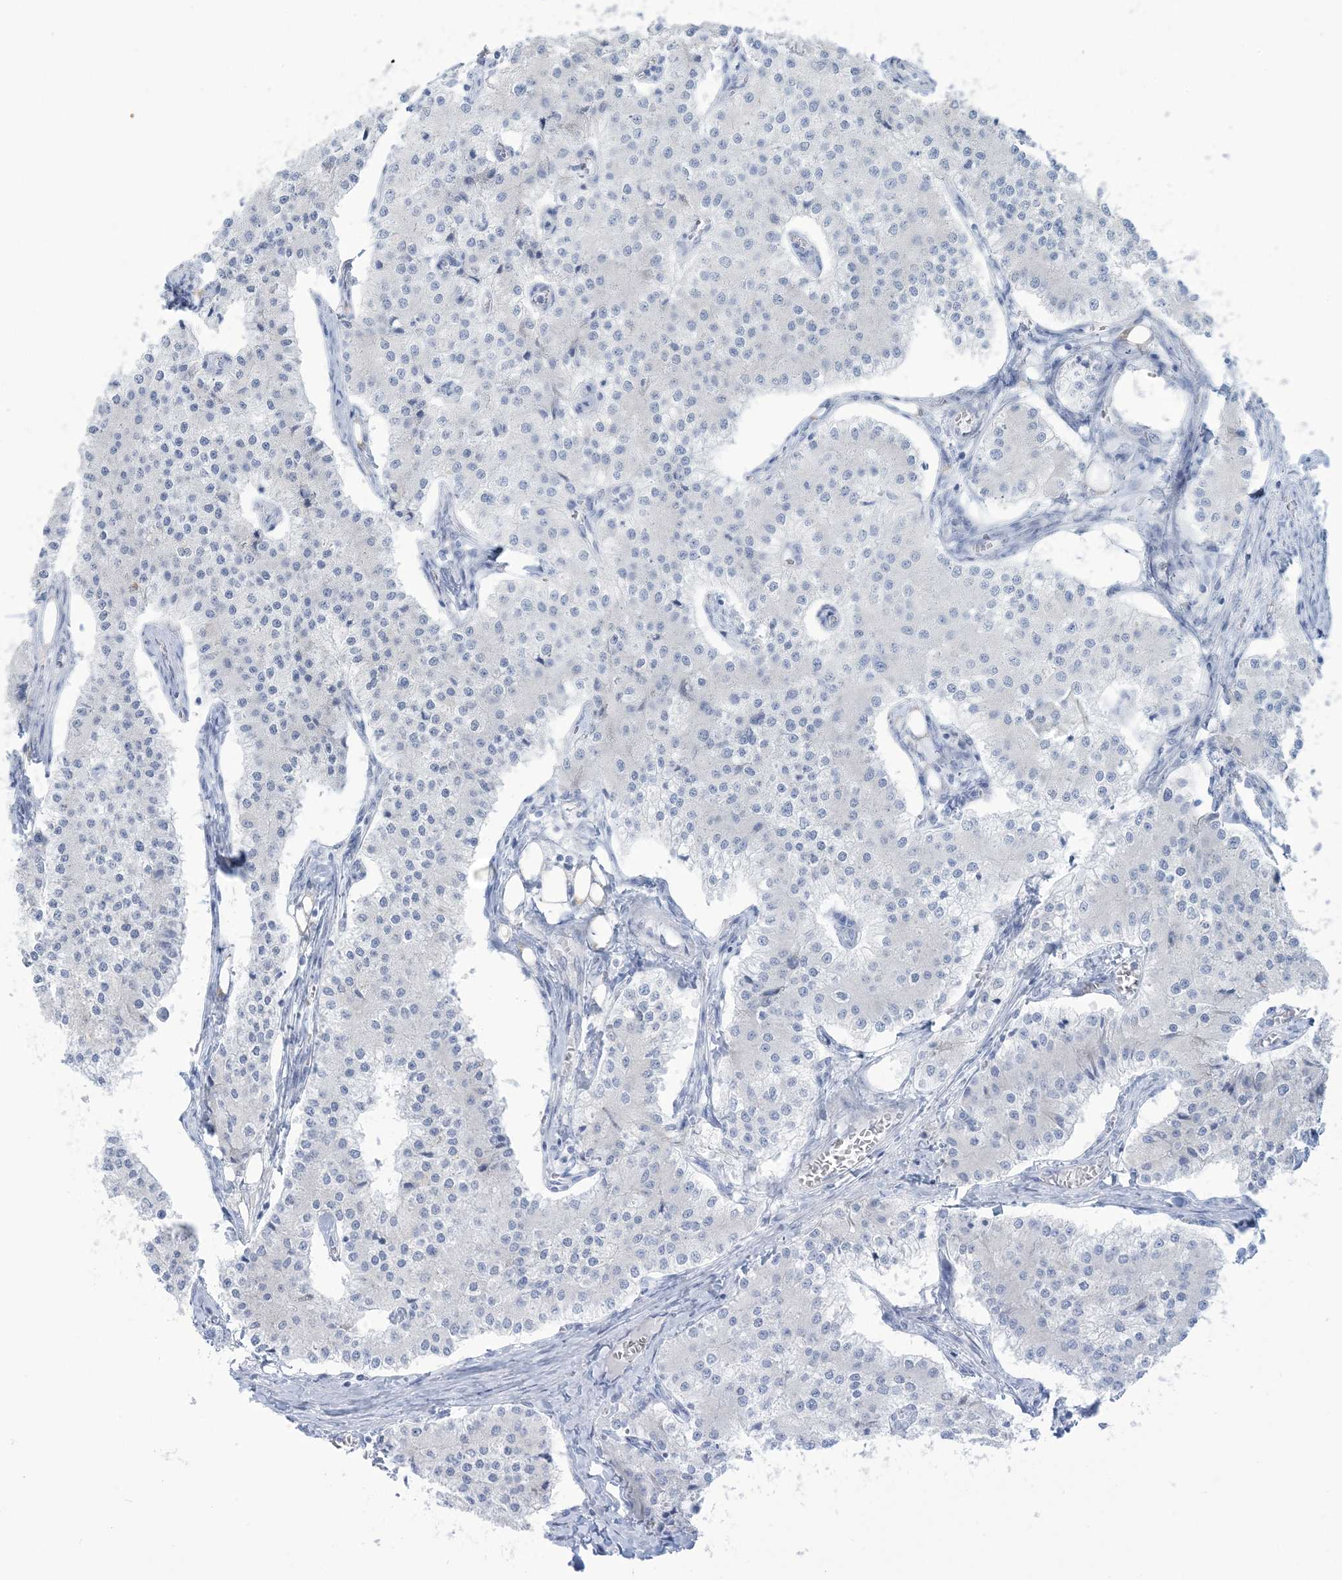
{"staining": {"intensity": "negative", "quantity": "none", "location": "none"}, "tissue": "carcinoid", "cell_type": "Tumor cells", "image_type": "cancer", "snomed": [{"axis": "morphology", "description": "Carcinoid, malignant, NOS"}, {"axis": "topography", "description": "Colon"}], "caption": "The IHC micrograph has no significant staining in tumor cells of malignant carcinoid tissue.", "gene": "AGXT", "patient": {"sex": "female", "age": 52}}